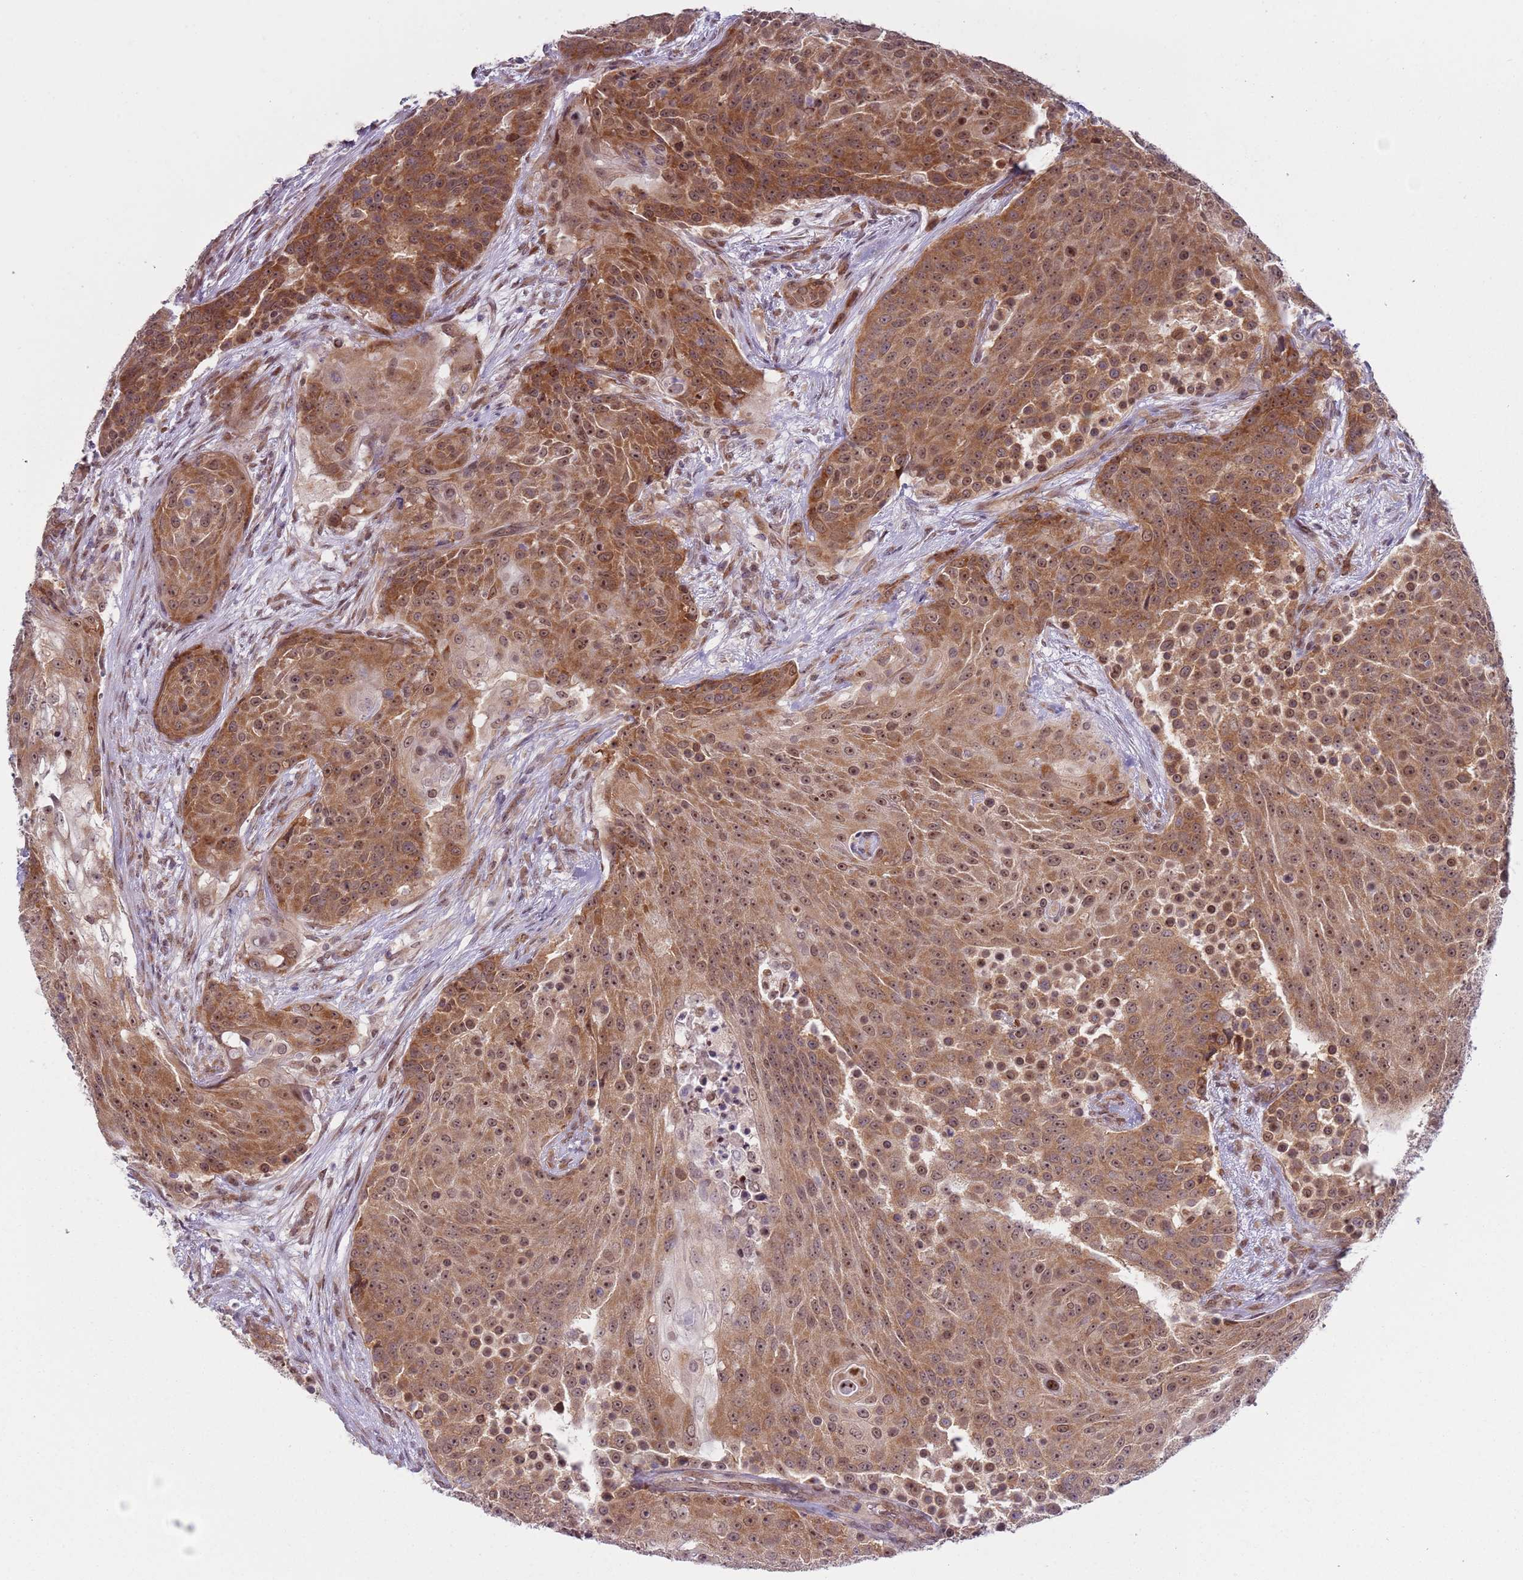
{"staining": {"intensity": "moderate", "quantity": ">75%", "location": "cytoplasmic/membranous,nuclear"}, "tissue": "urothelial cancer", "cell_type": "Tumor cells", "image_type": "cancer", "snomed": [{"axis": "morphology", "description": "Urothelial carcinoma, High grade"}, {"axis": "topography", "description": "Urinary bladder"}], "caption": "IHC histopathology image of neoplastic tissue: urothelial carcinoma (high-grade) stained using immunohistochemistry shows medium levels of moderate protein expression localized specifically in the cytoplasmic/membranous and nuclear of tumor cells, appearing as a cytoplasmic/membranous and nuclear brown color.", "gene": "SLC25A32", "patient": {"sex": "female", "age": 63}}